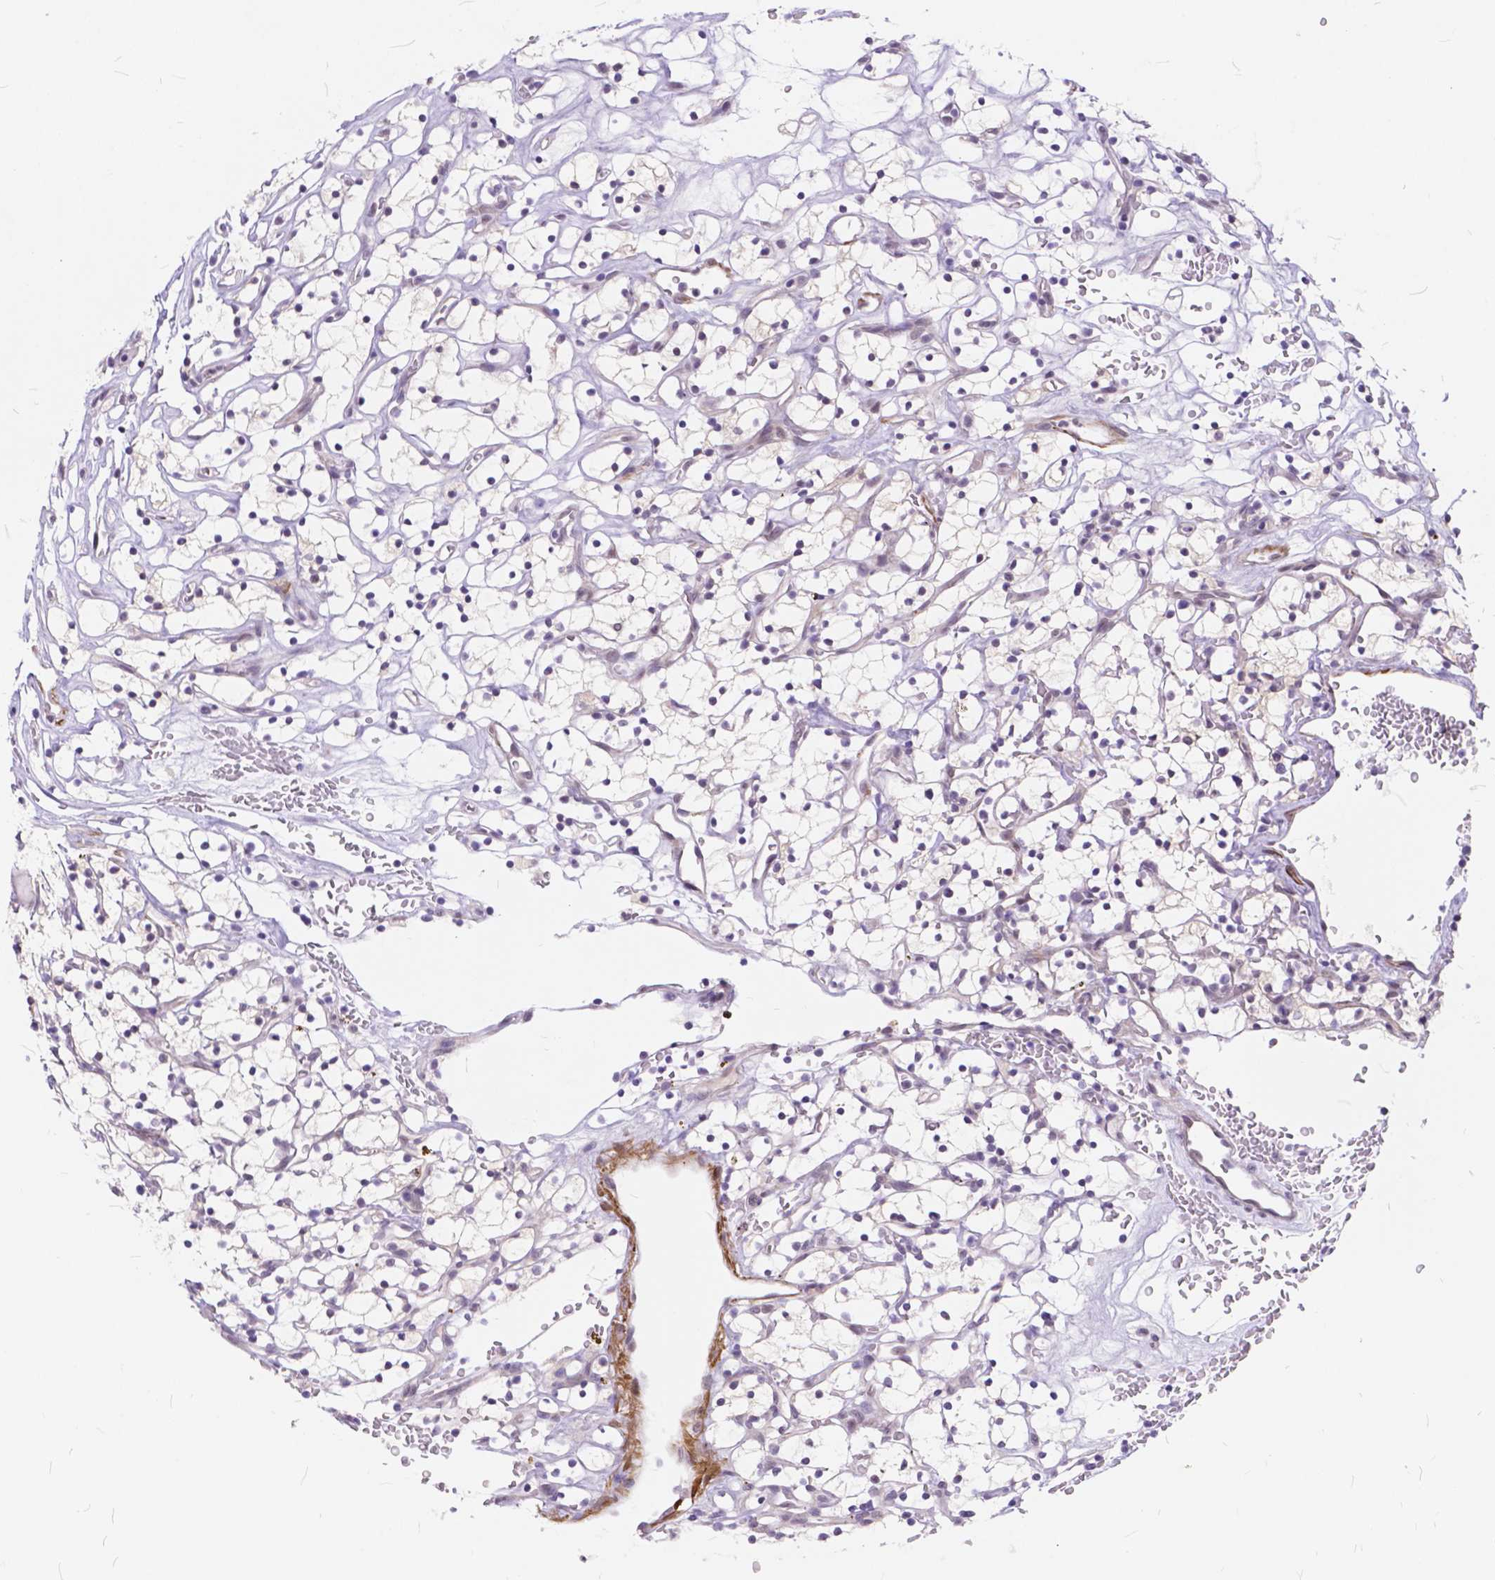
{"staining": {"intensity": "negative", "quantity": "none", "location": "none"}, "tissue": "renal cancer", "cell_type": "Tumor cells", "image_type": "cancer", "snomed": [{"axis": "morphology", "description": "Adenocarcinoma, NOS"}, {"axis": "topography", "description": "Kidney"}], "caption": "Tumor cells are negative for protein expression in human adenocarcinoma (renal).", "gene": "MAN2C1", "patient": {"sex": "female", "age": 64}}